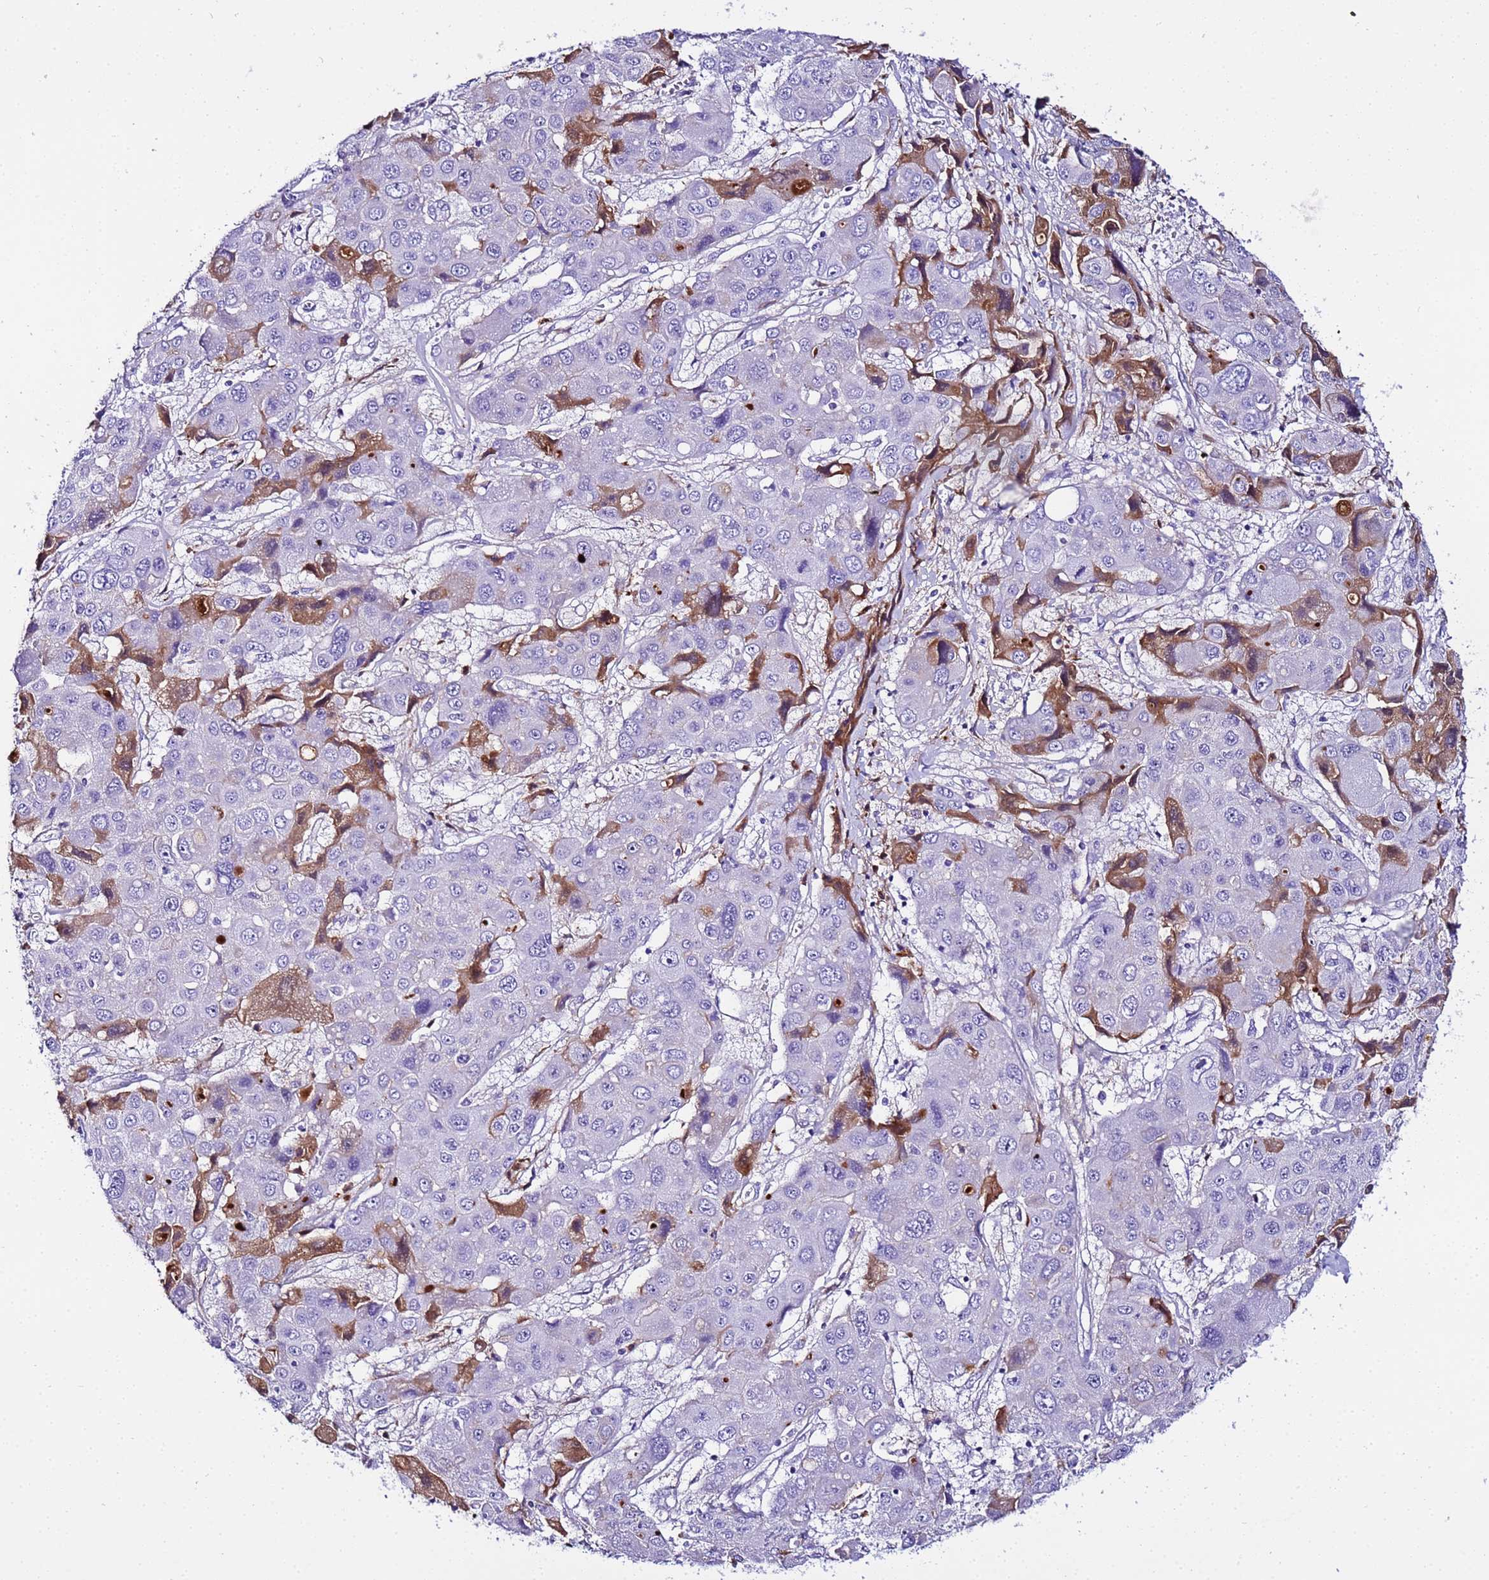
{"staining": {"intensity": "strong", "quantity": "<25%", "location": "cytoplasmic/membranous"}, "tissue": "liver cancer", "cell_type": "Tumor cells", "image_type": "cancer", "snomed": [{"axis": "morphology", "description": "Cholangiocarcinoma"}, {"axis": "topography", "description": "Liver"}], "caption": "Liver cancer stained with IHC demonstrates strong cytoplasmic/membranous staining in about <25% of tumor cells.", "gene": "CFHR2", "patient": {"sex": "male", "age": 67}}